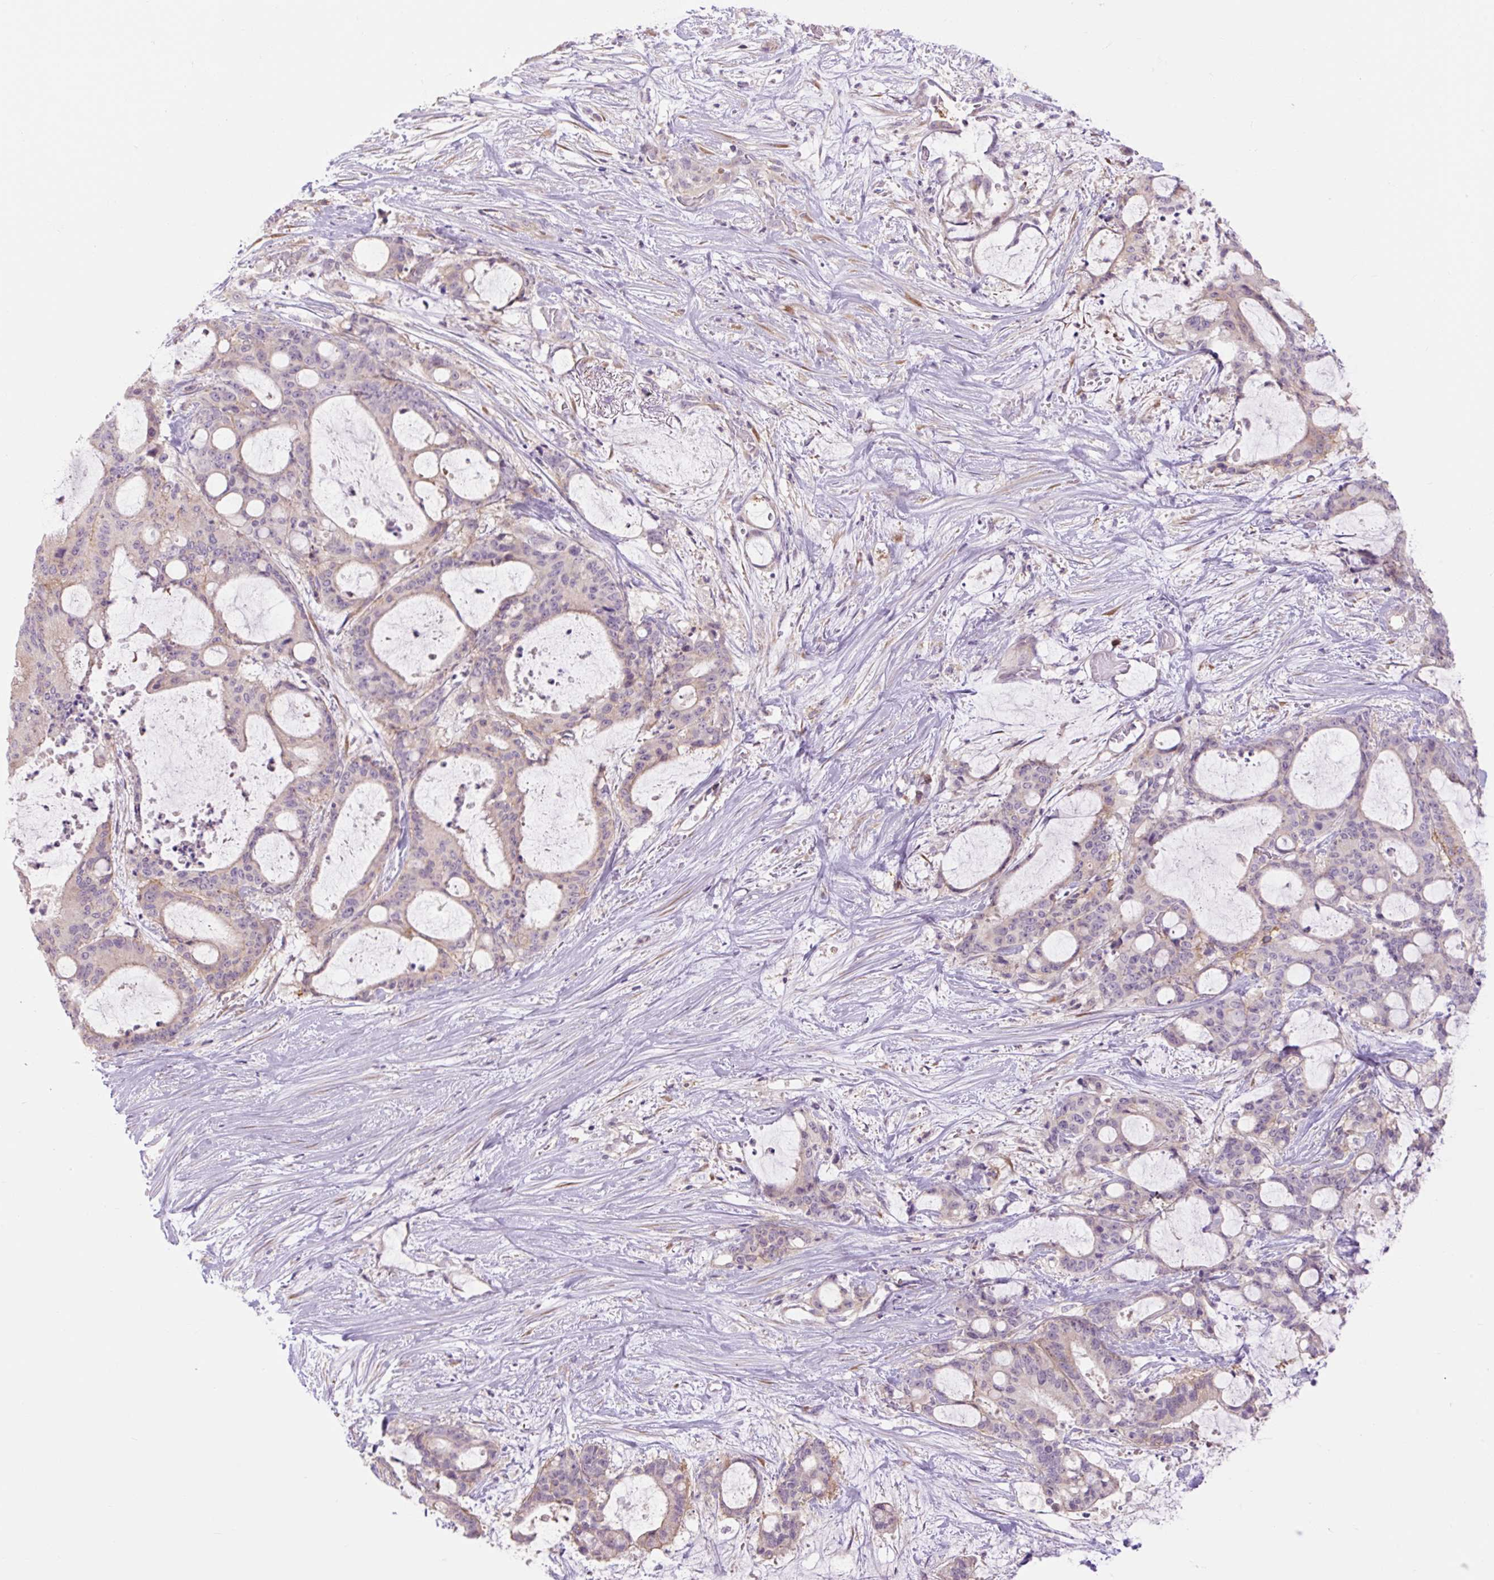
{"staining": {"intensity": "weak", "quantity": "<25%", "location": "cytoplasmic/membranous"}, "tissue": "liver cancer", "cell_type": "Tumor cells", "image_type": "cancer", "snomed": [{"axis": "morphology", "description": "Normal tissue, NOS"}, {"axis": "morphology", "description": "Cholangiocarcinoma"}, {"axis": "topography", "description": "Liver"}, {"axis": "topography", "description": "Peripheral nerve tissue"}], "caption": "Tumor cells are negative for protein expression in human cholangiocarcinoma (liver).", "gene": "GRID2", "patient": {"sex": "female", "age": 73}}